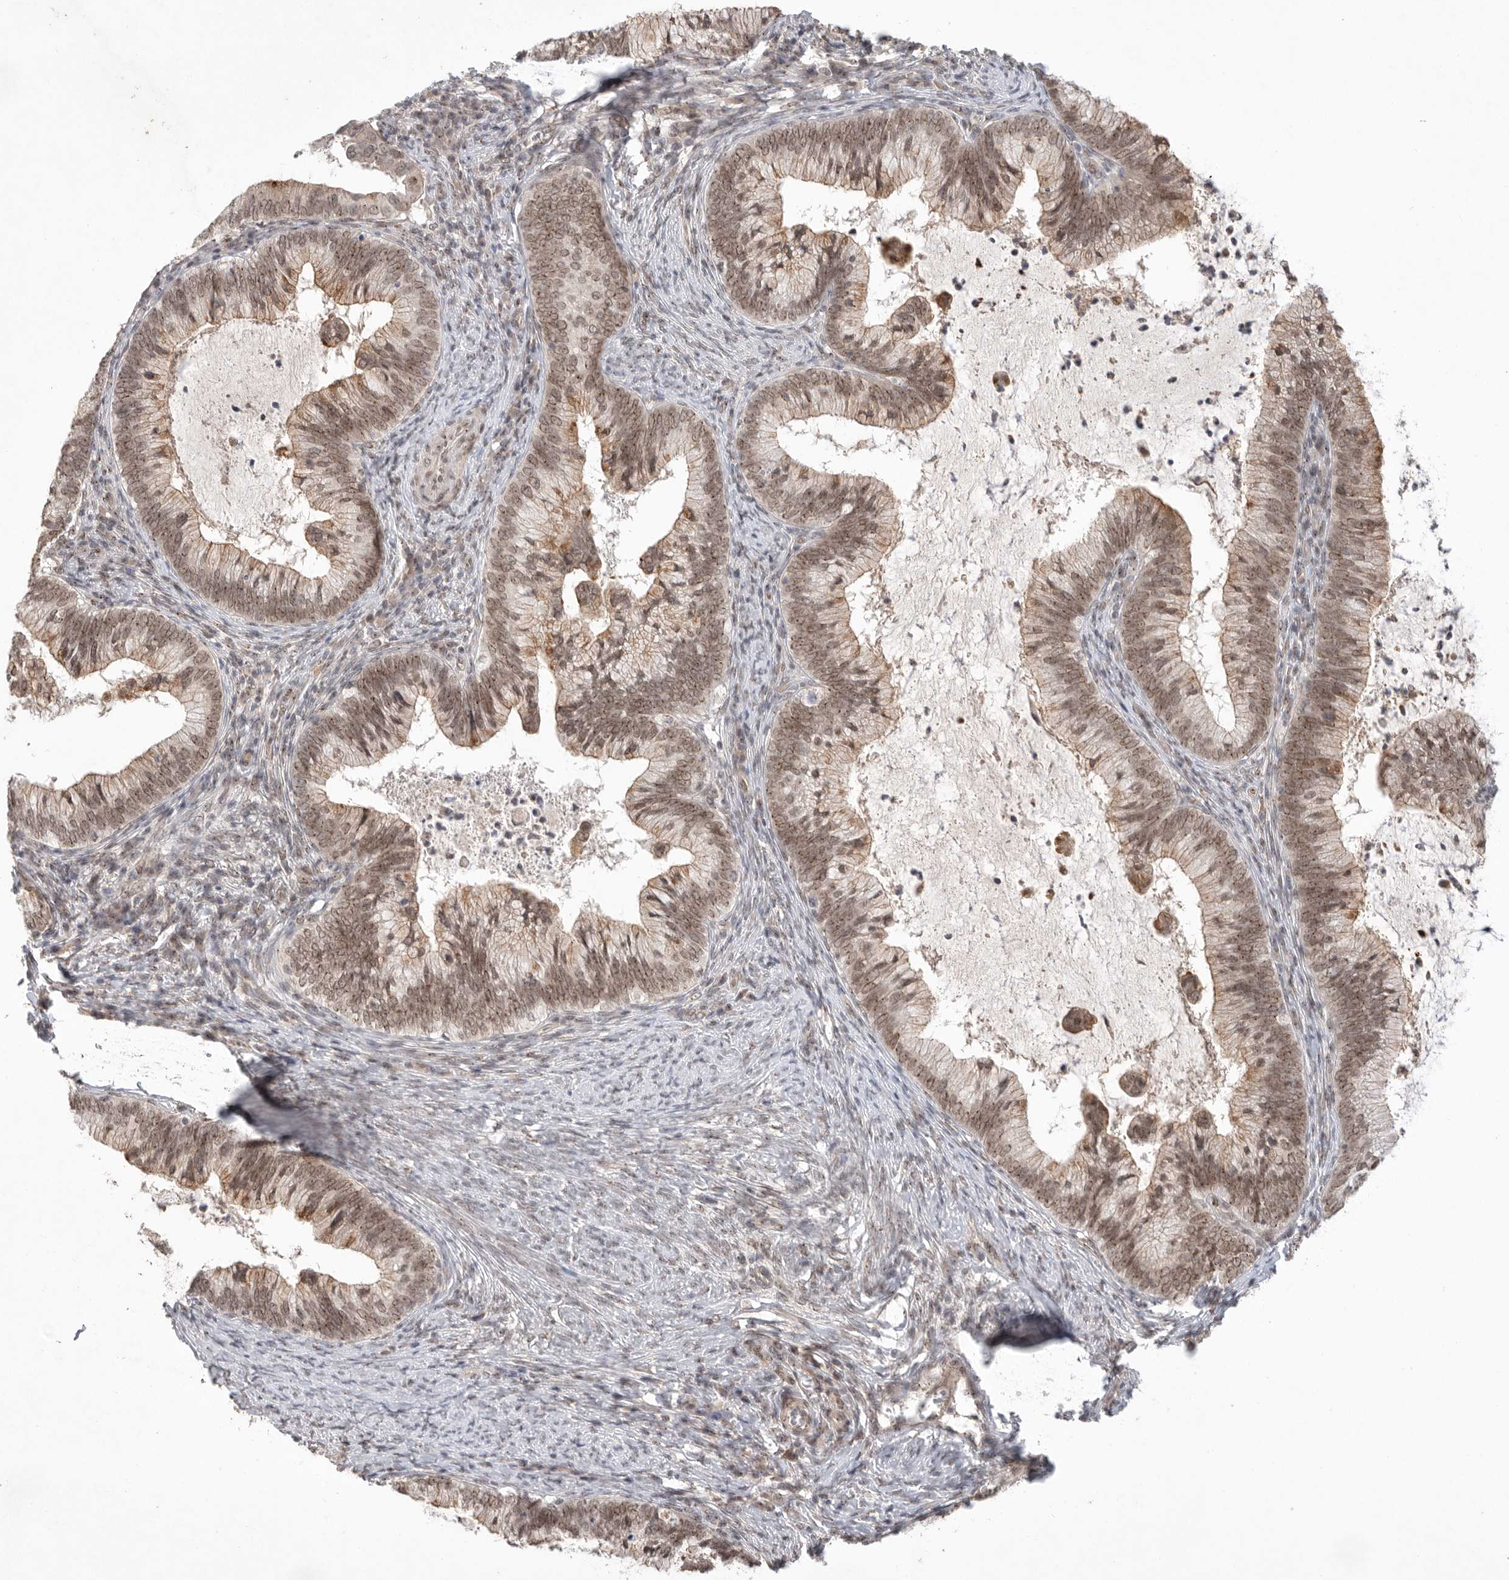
{"staining": {"intensity": "moderate", "quantity": ">75%", "location": "cytoplasmic/membranous,nuclear"}, "tissue": "cervical cancer", "cell_type": "Tumor cells", "image_type": "cancer", "snomed": [{"axis": "morphology", "description": "Adenocarcinoma, NOS"}, {"axis": "topography", "description": "Cervix"}], "caption": "DAB (3,3'-diaminobenzidine) immunohistochemical staining of human adenocarcinoma (cervical) exhibits moderate cytoplasmic/membranous and nuclear protein staining in approximately >75% of tumor cells.", "gene": "LEMD3", "patient": {"sex": "female", "age": 36}}